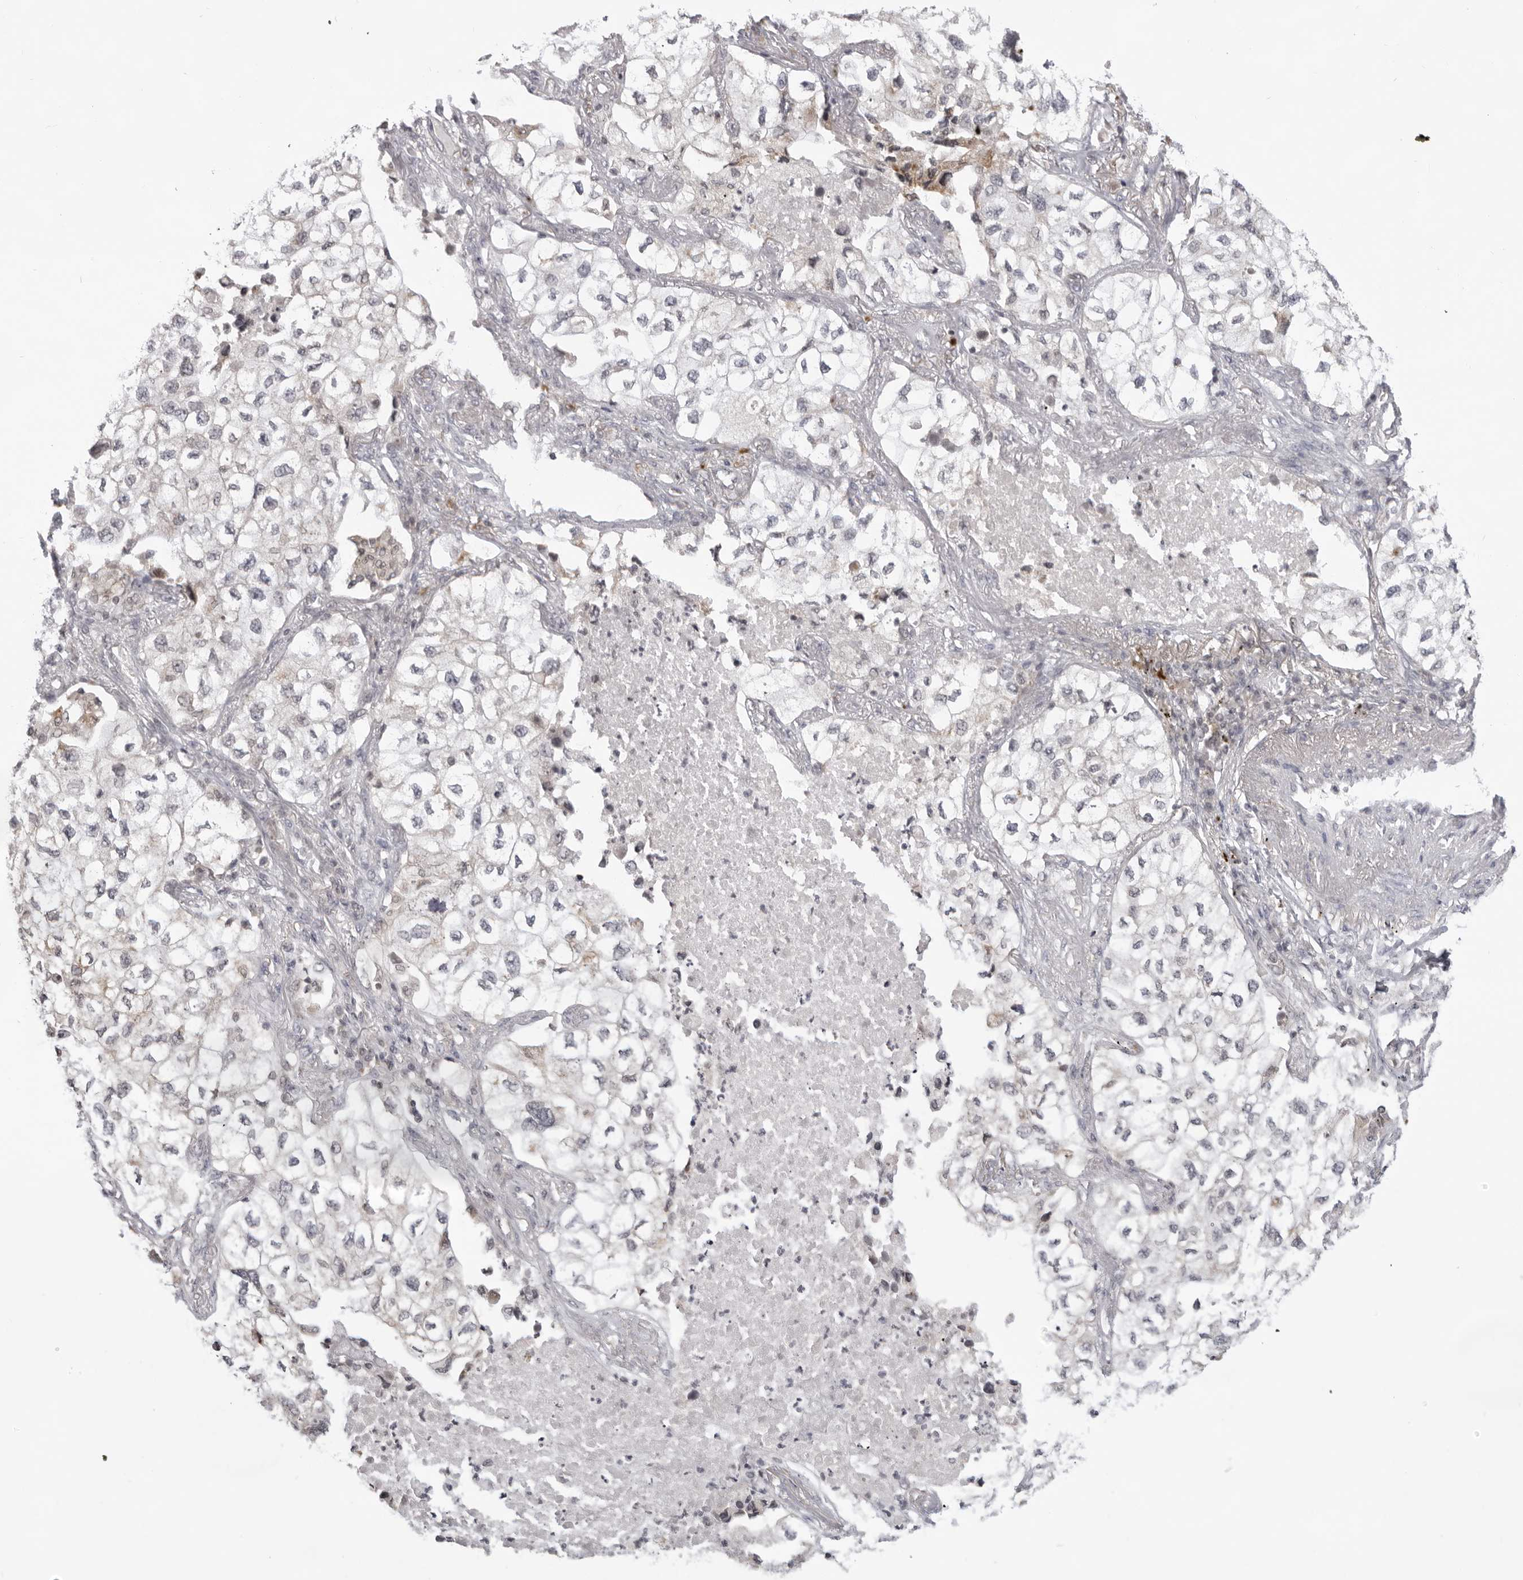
{"staining": {"intensity": "negative", "quantity": "none", "location": "none"}, "tissue": "lung cancer", "cell_type": "Tumor cells", "image_type": "cancer", "snomed": [{"axis": "morphology", "description": "Adenocarcinoma, NOS"}, {"axis": "topography", "description": "Lung"}], "caption": "A histopathology image of human lung cancer is negative for staining in tumor cells.", "gene": "ACP6", "patient": {"sex": "male", "age": 63}}